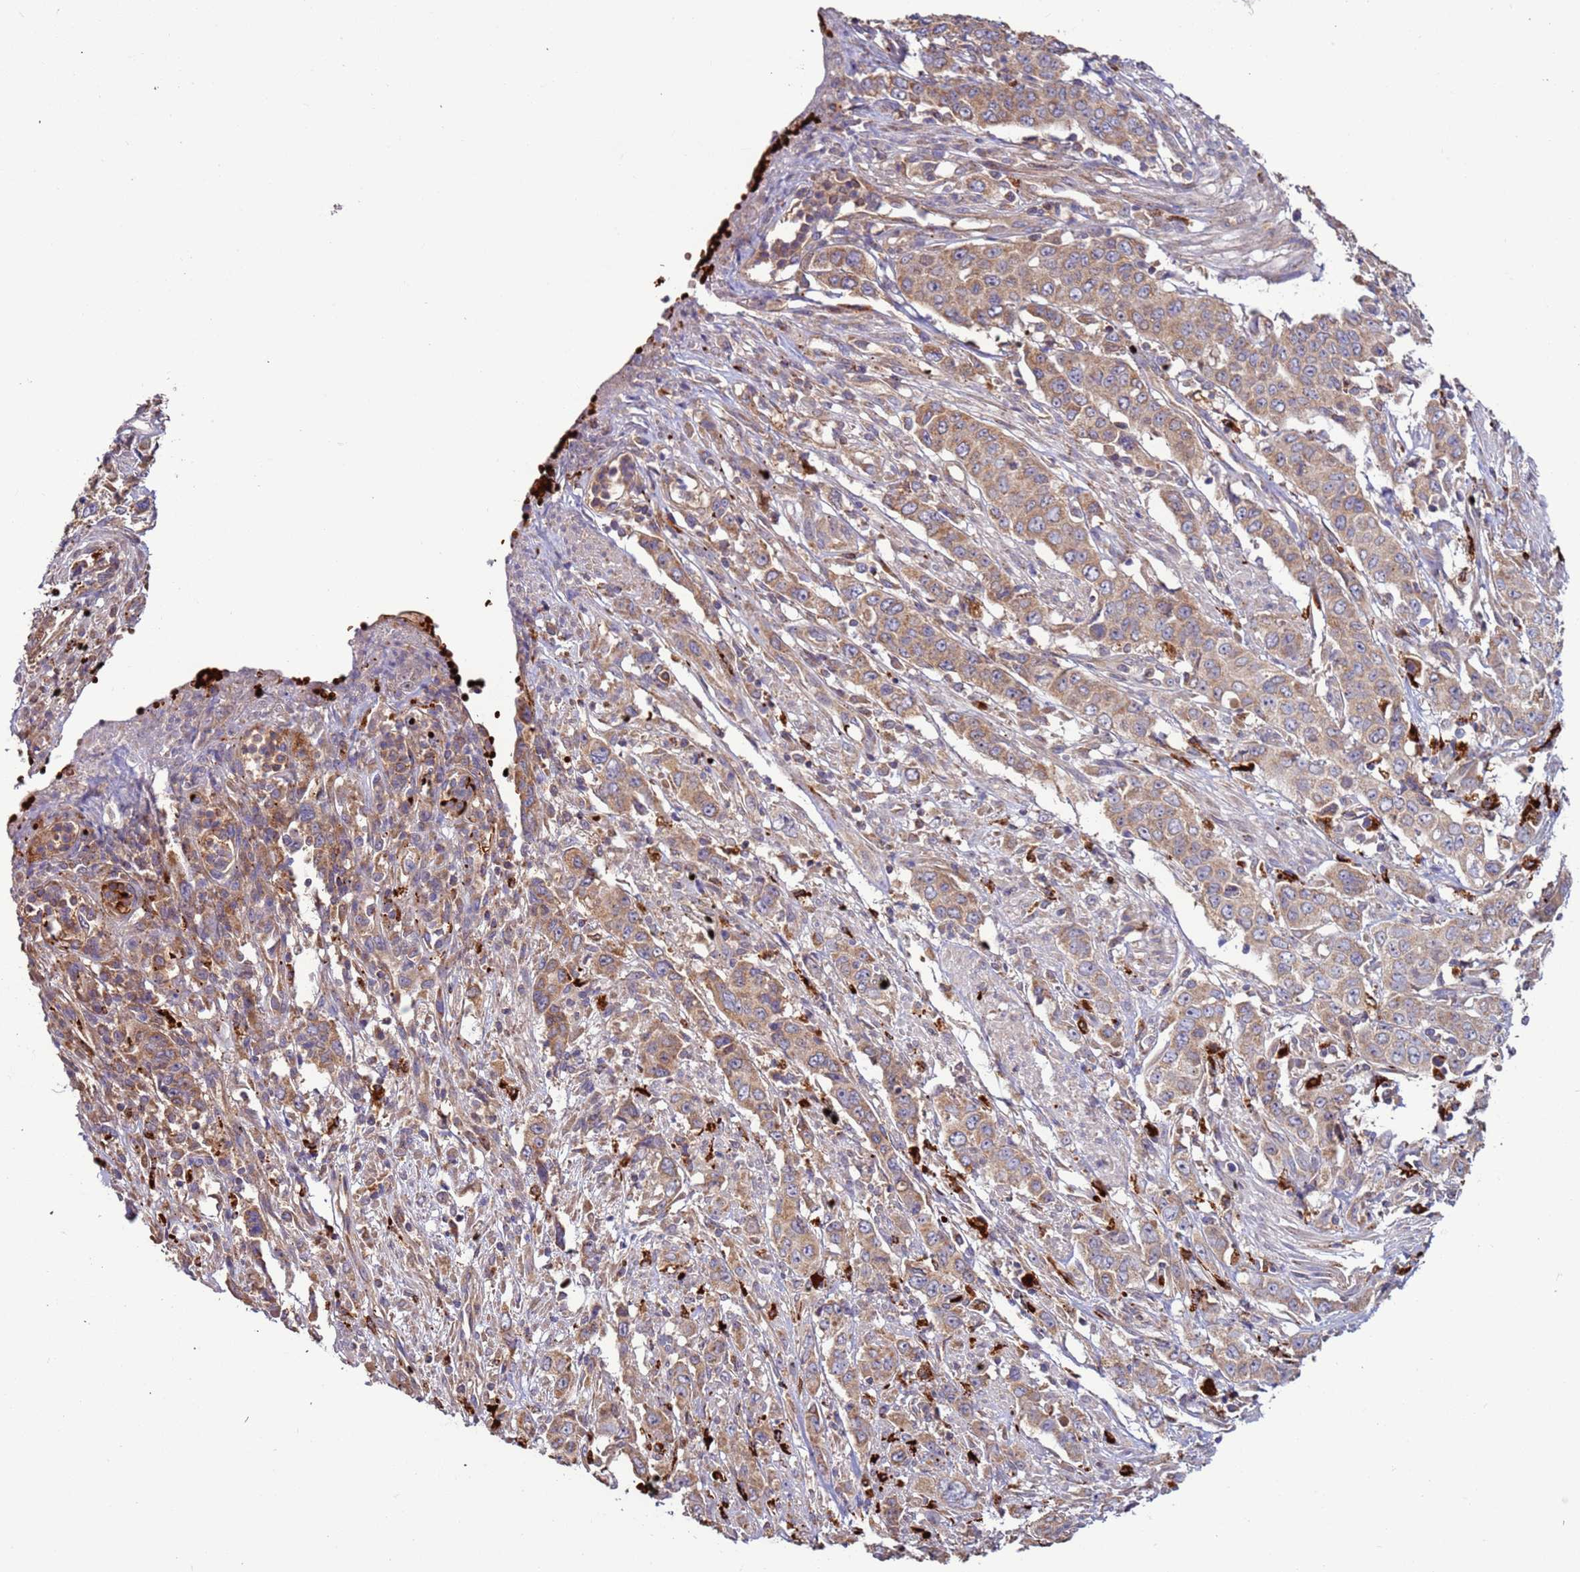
{"staining": {"intensity": "moderate", "quantity": ">75%", "location": "cytoplasmic/membranous"}, "tissue": "stomach cancer", "cell_type": "Tumor cells", "image_type": "cancer", "snomed": [{"axis": "morphology", "description": "Adenocarcinoma, NOS"}, {"axis": "topography", "description": "Stomach, upper"}], "caption": "The photomicrograph demonstrates staining of stomach cancer, revealing moderate cytoplasmic/membranous protein expression (brown color) within tumor cells.", "gene": "VPS36", "patient": {"sex": "male", "age": 62}}